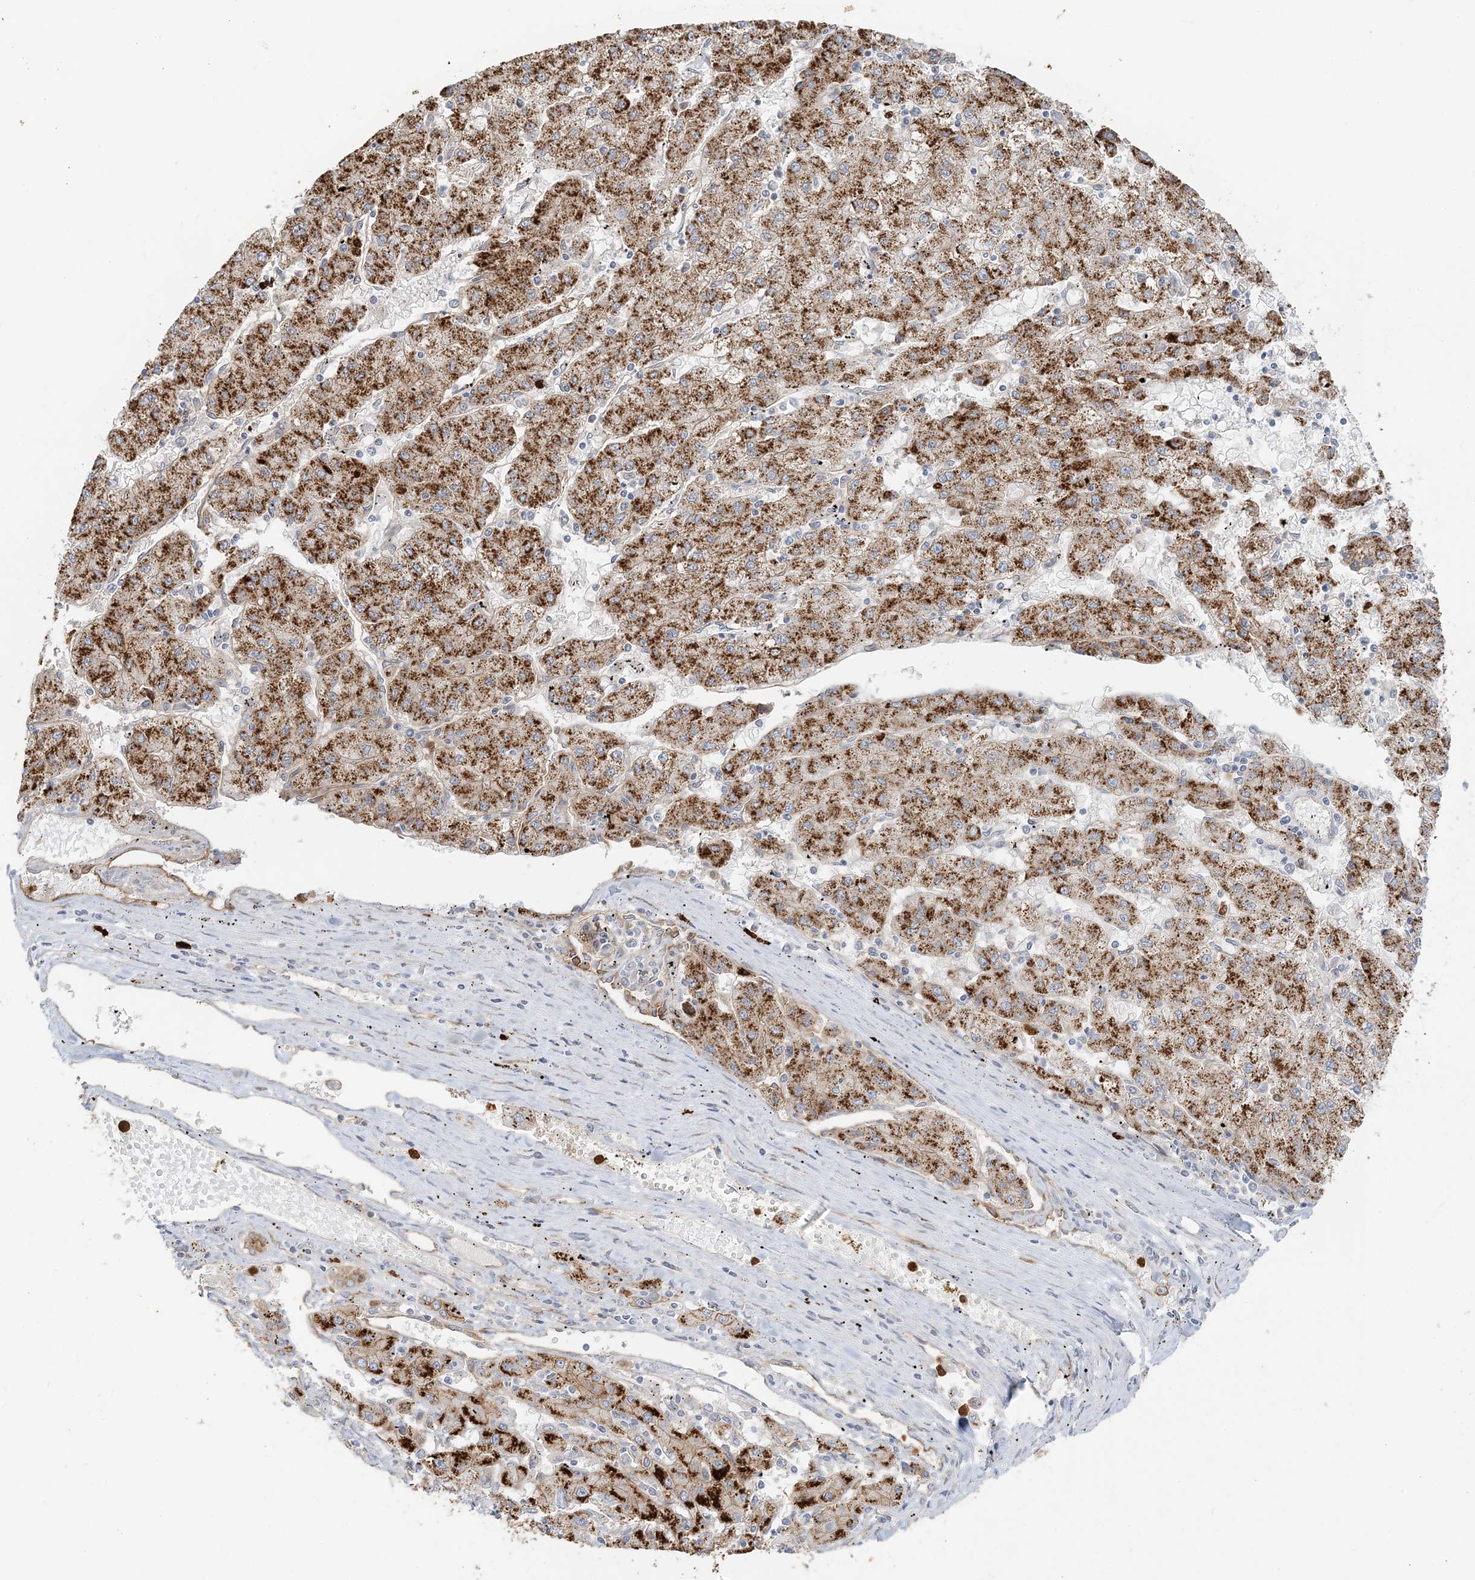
{"staining": {"intensity": "strong", "quantity": ">75%", "location": "cytoplasmic/membranous"}, "tissue": "liver cancer", "cell_type": "Tumor cells", "image_type": "cancer", "snomed": [{"axis": "morphology", "description": "Carcinoma, Hepatocellular, NOS"}, {"axis": "topography", "description": "Liver"}], "caption": "About >75% of tumor cells in human liver hepatocellular carcinoma exhibit strong cytoplasmic/membranous protein staining as visualized by brown immunohistochemical staining.", "gene": "DNAH1", "patient": {"sex": "male", "age": 72}}